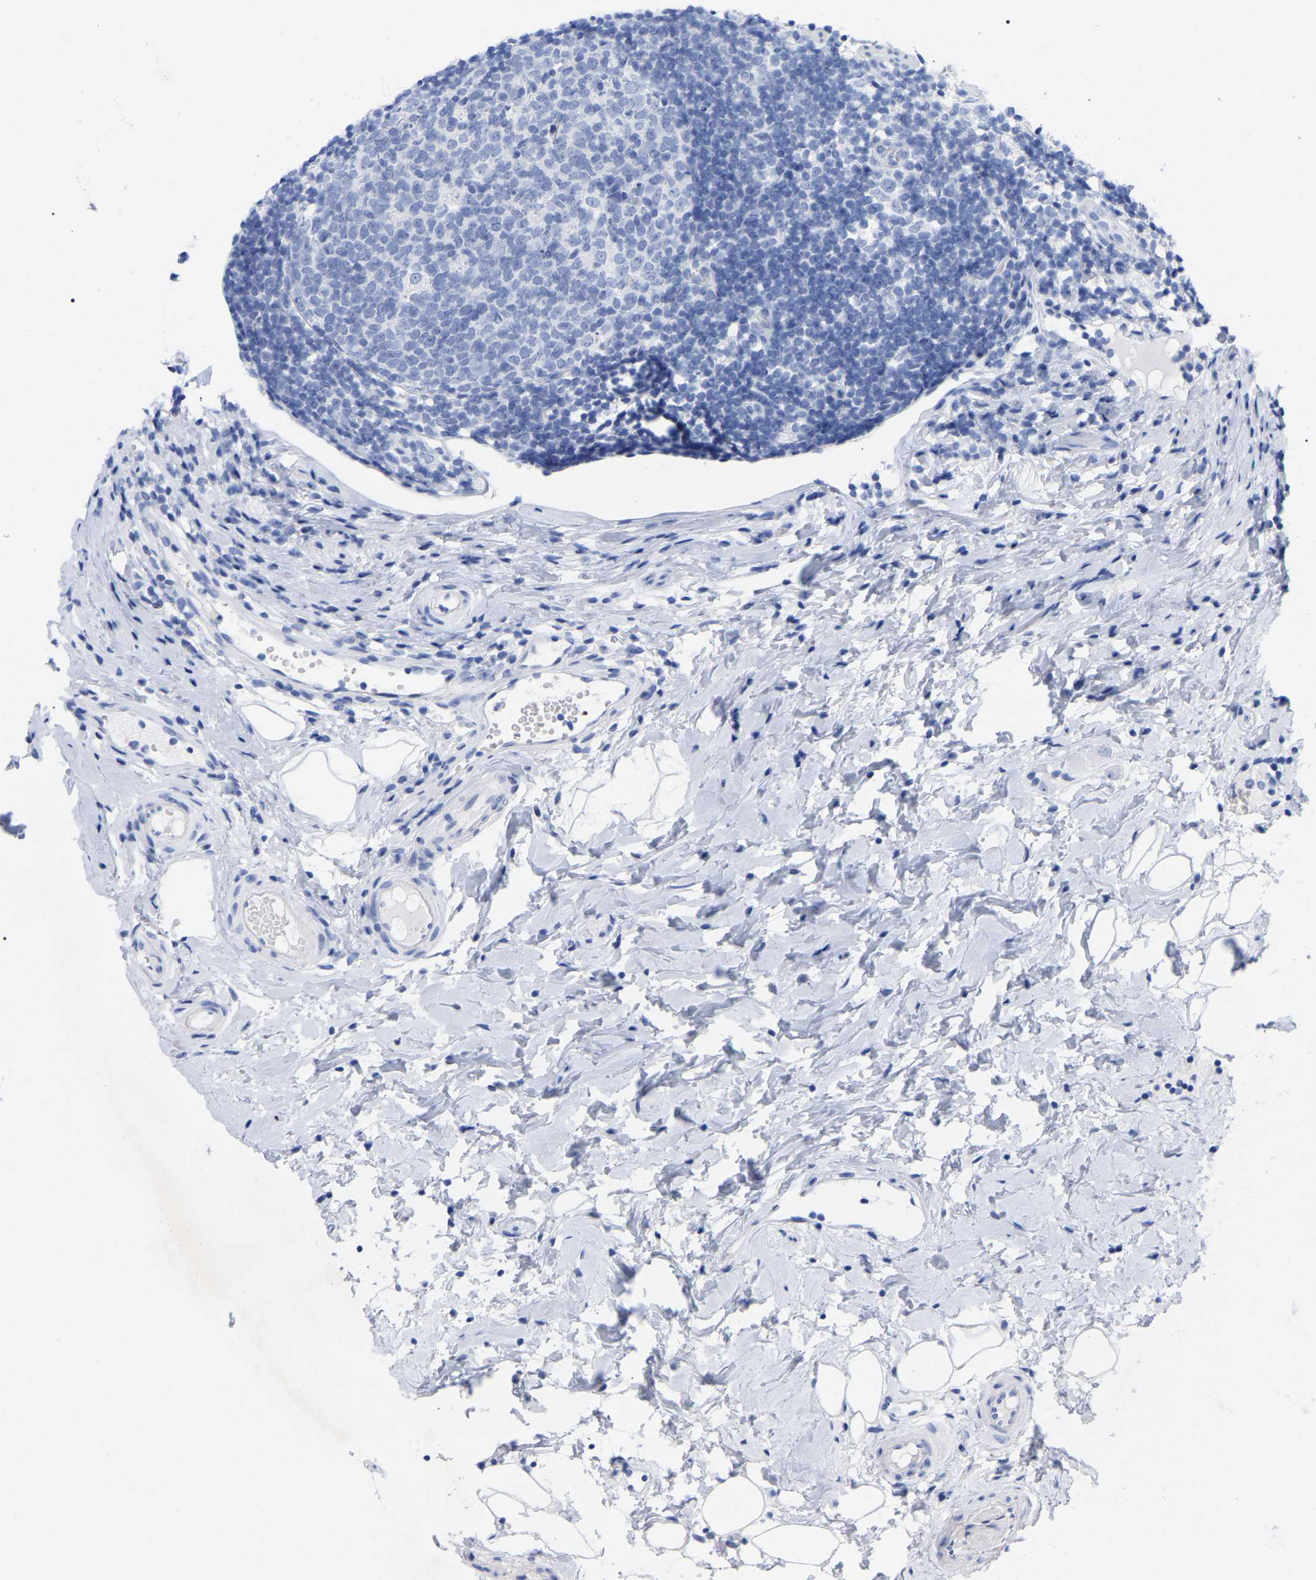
{"staining": {"intensity": "negative", "quantity": "none", "location": "none"}, "tissue": "appendix", "cell_type": "Glandular cells", "image_type": "normal", "snomed": [{"axis": "morphology", "description": "Normal tissue, NOS"}, {"axis": "topography", "description": "Appendix"}], "caption": "Protein analysis of unremarkable appendix displays no significant positivity in glandular cells. (Brightfield microscopy of DAB (3,3'-diaminobenzidine) immunohistochemistry at high magnification).", "gene": "HAPLN1", "patient": {"sex": "female", "age": 20}}